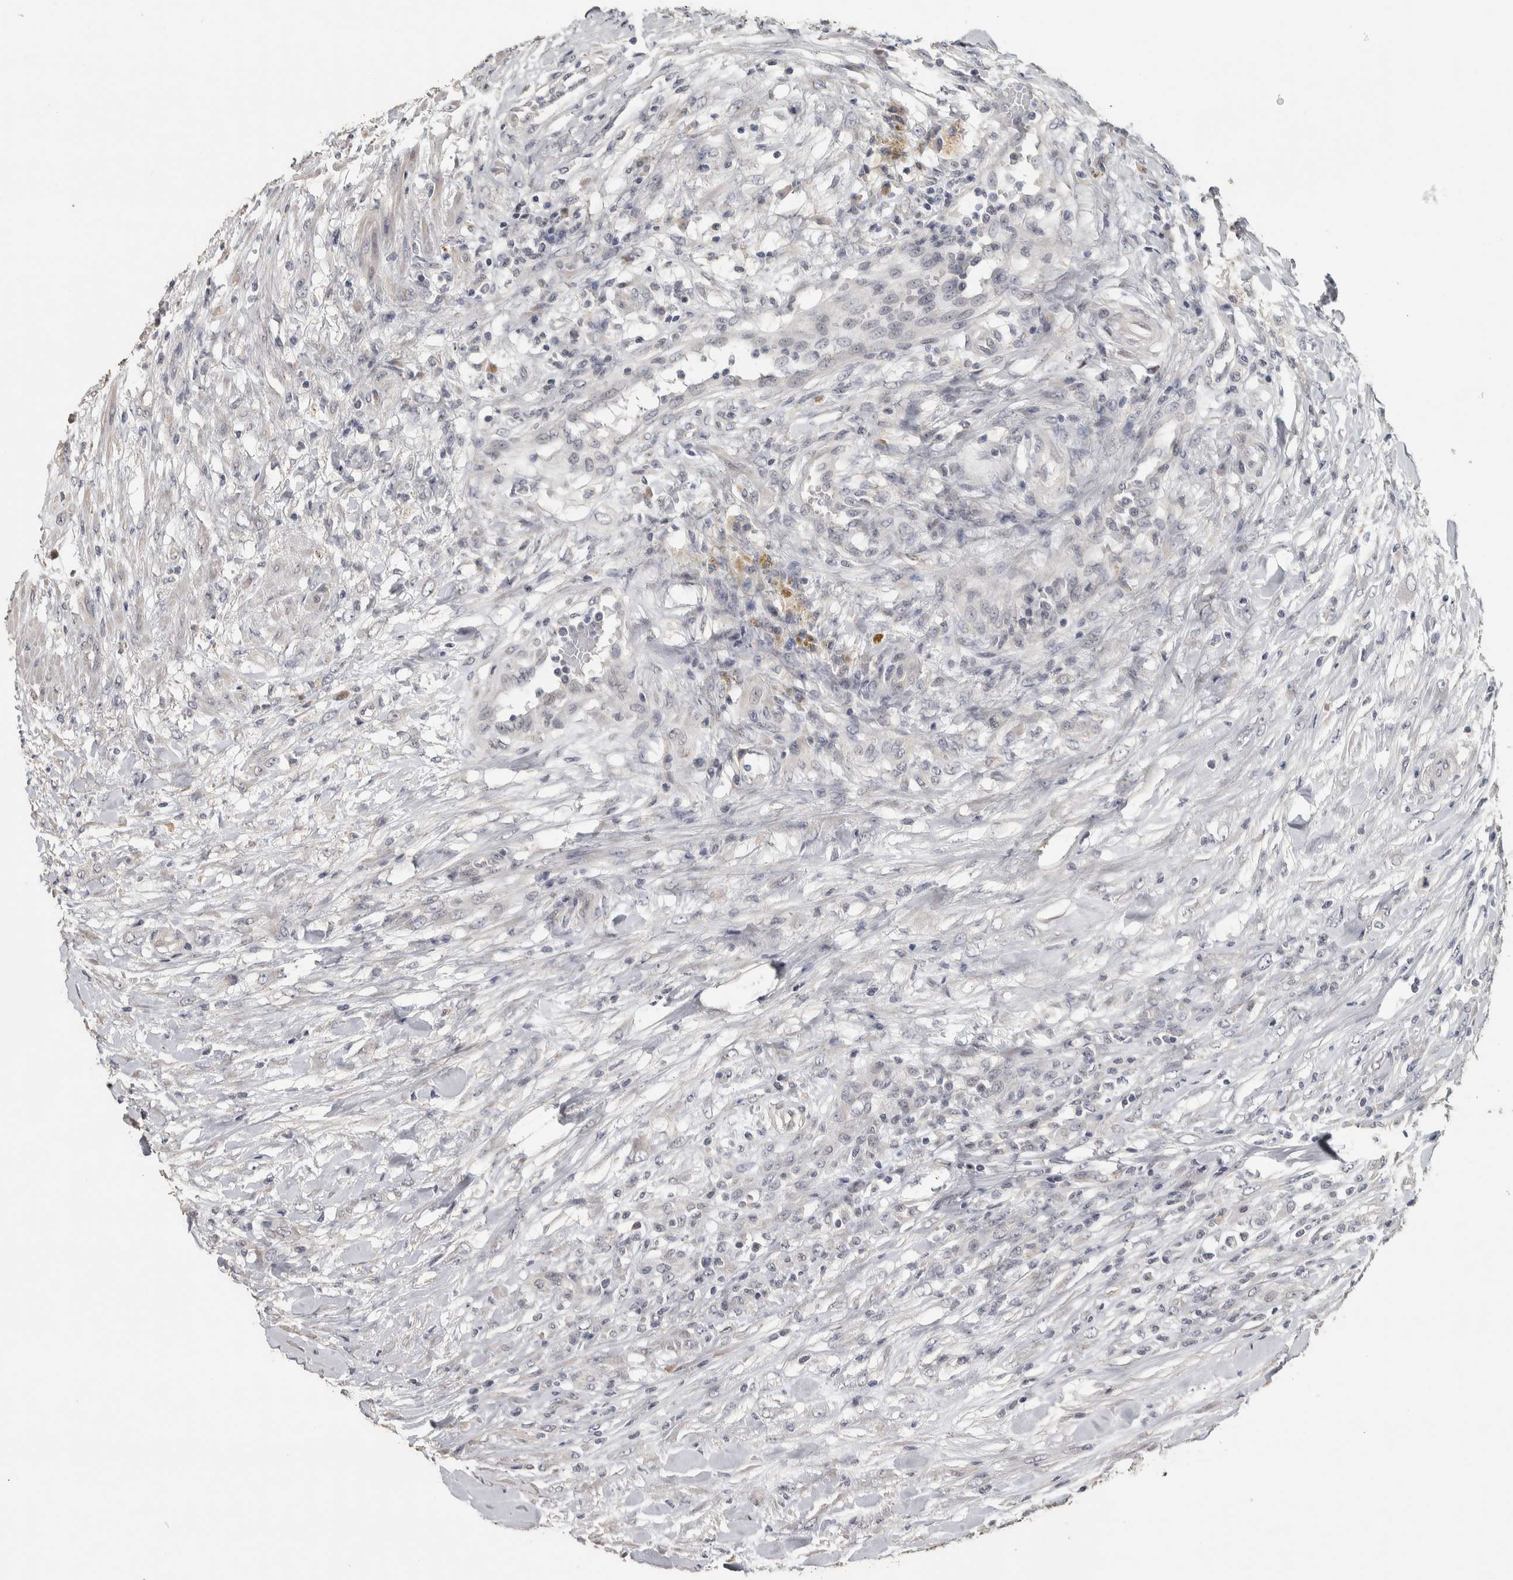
{"staining": {"intensity": "negative", "quantity": "none", "location": "none"}, "tissue": "testis cancer", "cell_type": "Tumor cells", "image_type": "cancer", "snomed": [{"axis": "morphology", "description": "Seminoma, NOS"}, {"axis": "topography", "description": "Testis"}], "caption": "DAB immunohistochemical staining of human testis cancer (seminoma) displays no significant expression in tumor cells.", "gene": "NECAB1", "patient": {"sex": "male", "age": 59}}